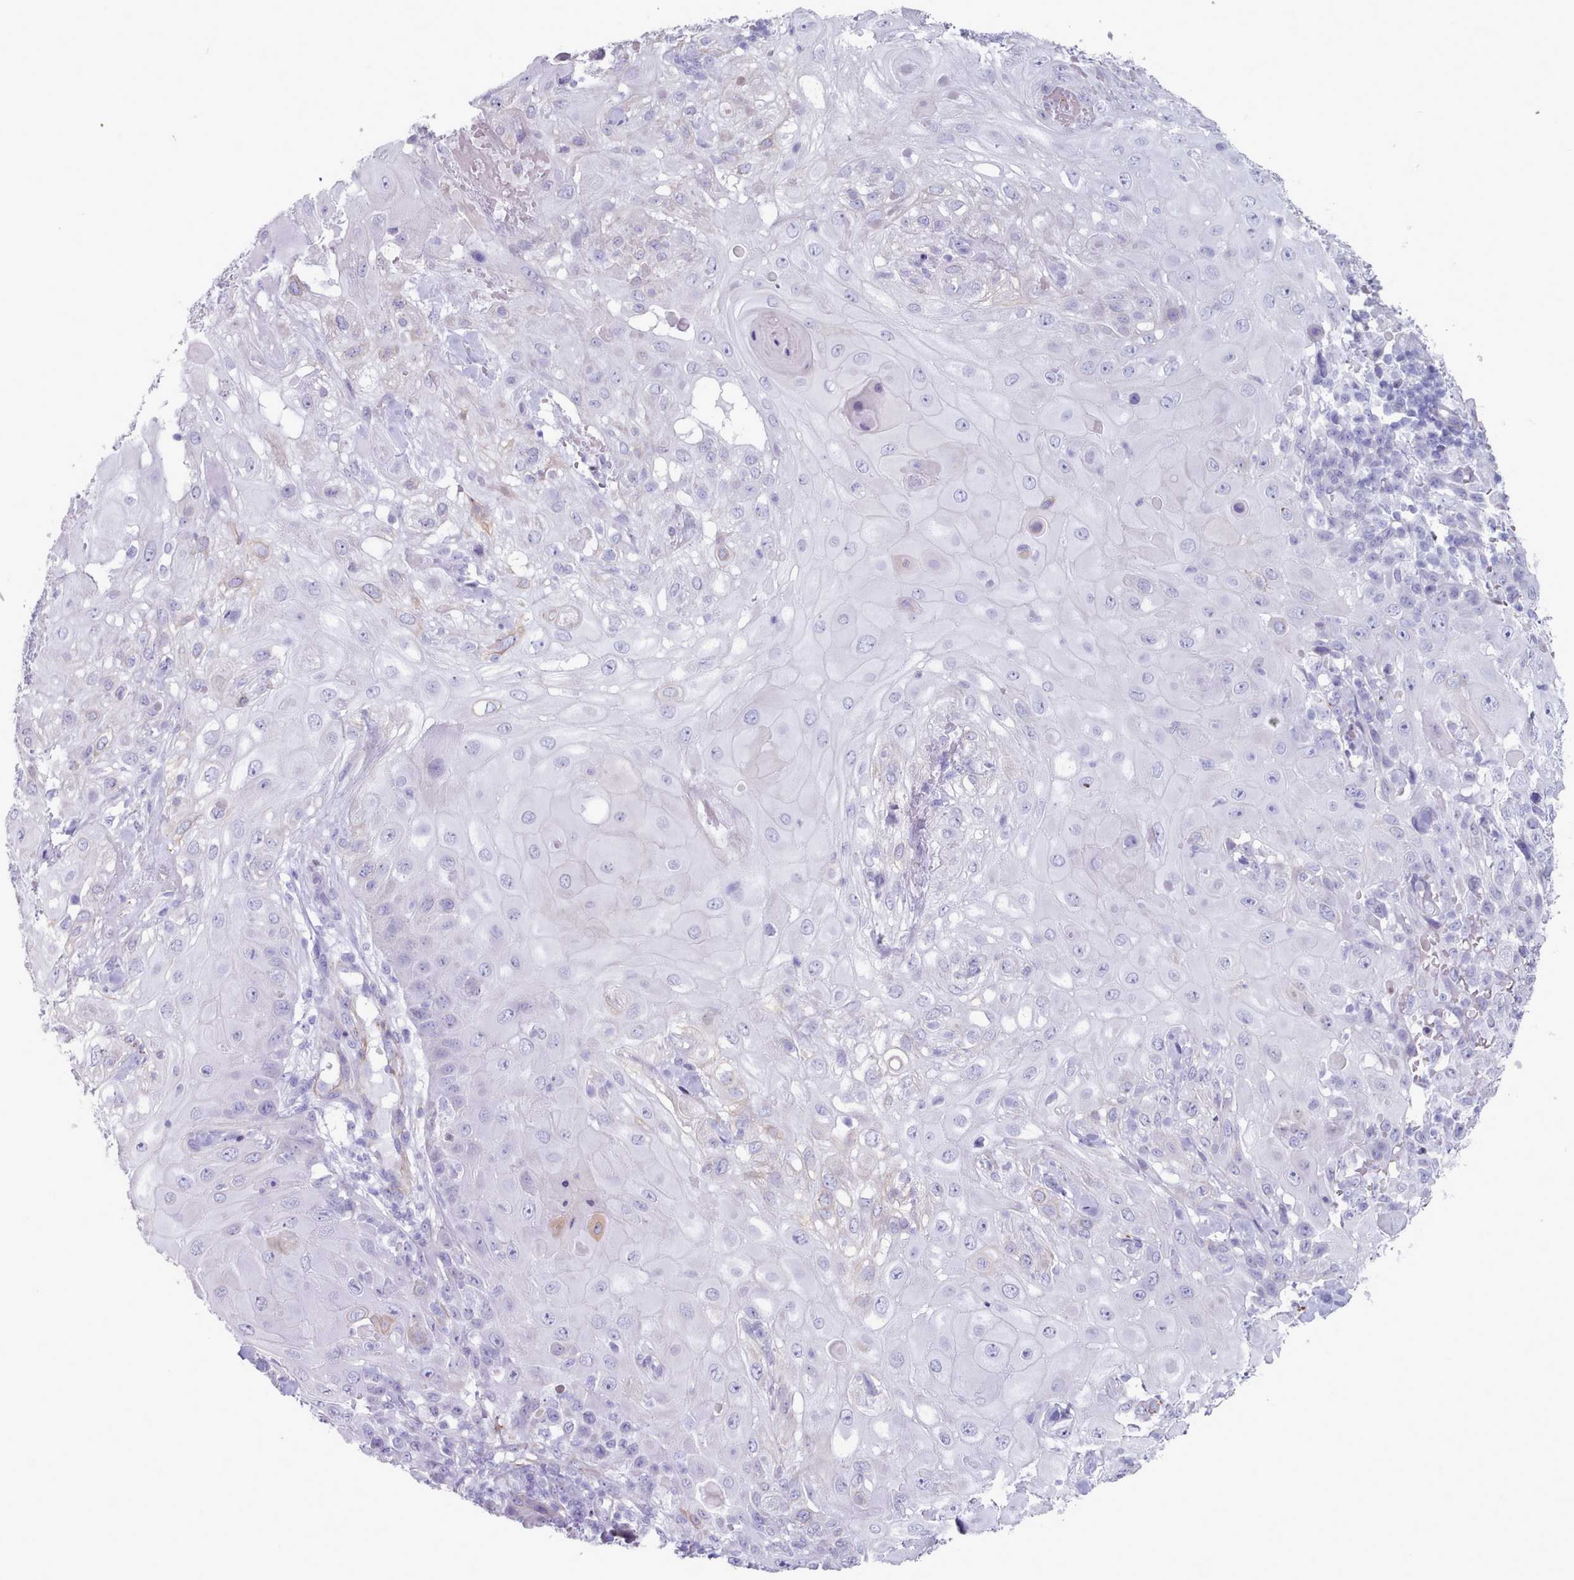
{"staining": {"intensity": "negative", "quantity": "none", "location": "none"}, "tissue": "skin cancer", "cell_type": "Tumor cells", "image_type": "cancer", "snomed": [{"axis": "morphology", "description": "Normal tissue, NOS"}, {"axis": "morphology", "description": "Squamous cell carcinoma, NOS"}, {"axis": "topography", "description": "Skin"}, {"axis": "topography", "description": "Cartilage tissue"}], "caption": "High power microscopy image of an IHC image of skin cancer (squamous cell carcinoma), revealing no significant positivity in tumor cells.", "gene": "FPGS", "patient": {"sex": "female", "age": 79}}